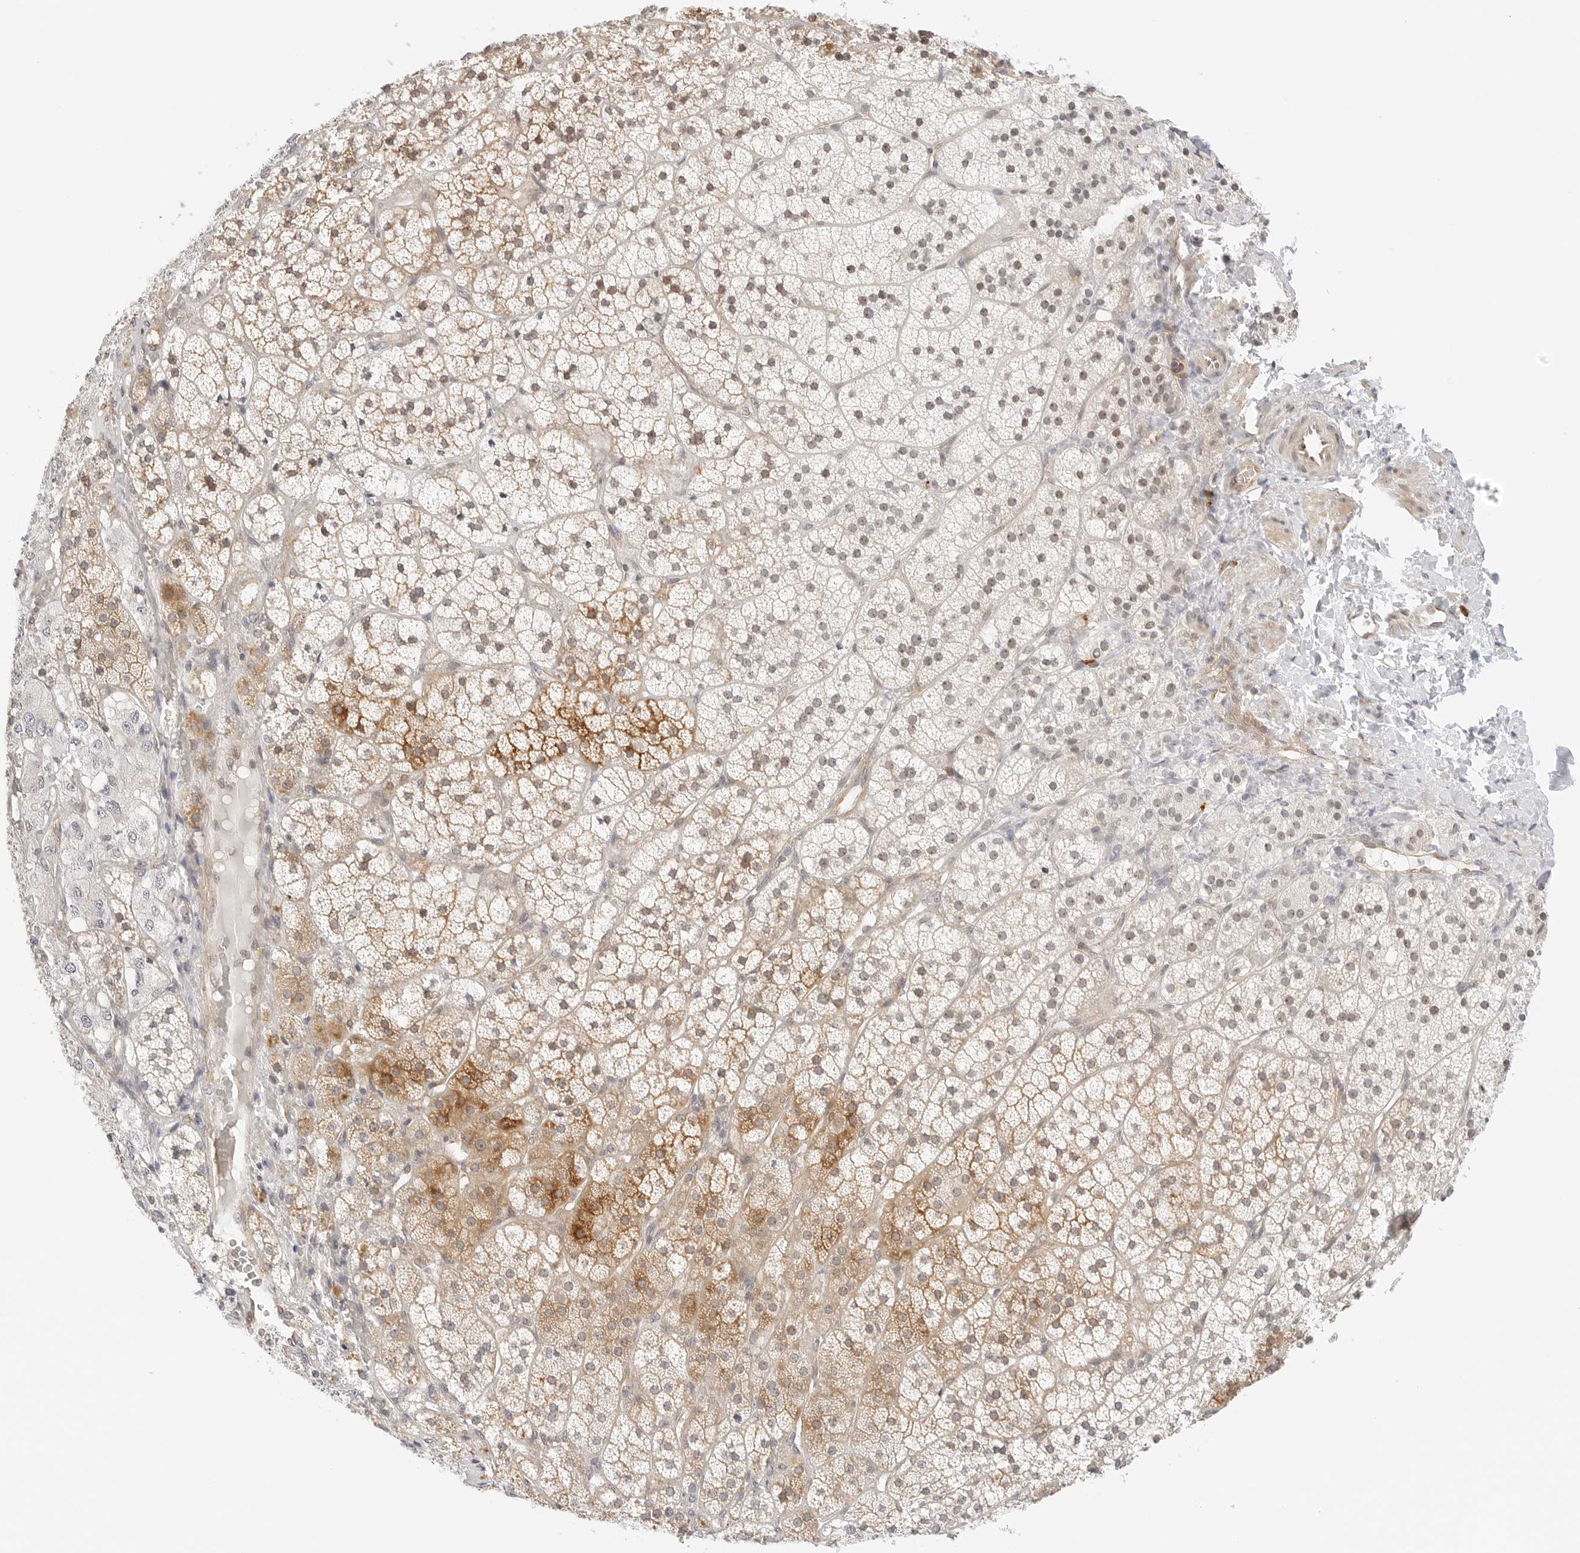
{"staining": {"intensity": "moderate", "quantity": "25%-75%", "location": "cytoplasmic/membranous,nuclear"}, "tissue": "adrenal gland", "cell_type": "Glandular cells", "image_type": "normal", "snomed": [{"axis": "morphology", "description": "Normal tissue, NOS"}, {"axis": "topography", "description": "Adrenal gland"}], "caption": "Adrenal gland stained with immunohistochemistry (IHC) reveals moderate cytoplasmic/membranous,nuclear positivity in about 25%-75% of glandular cells.", "gene": "TEKT2", "patient": {"sex": "female", "age": 44}}